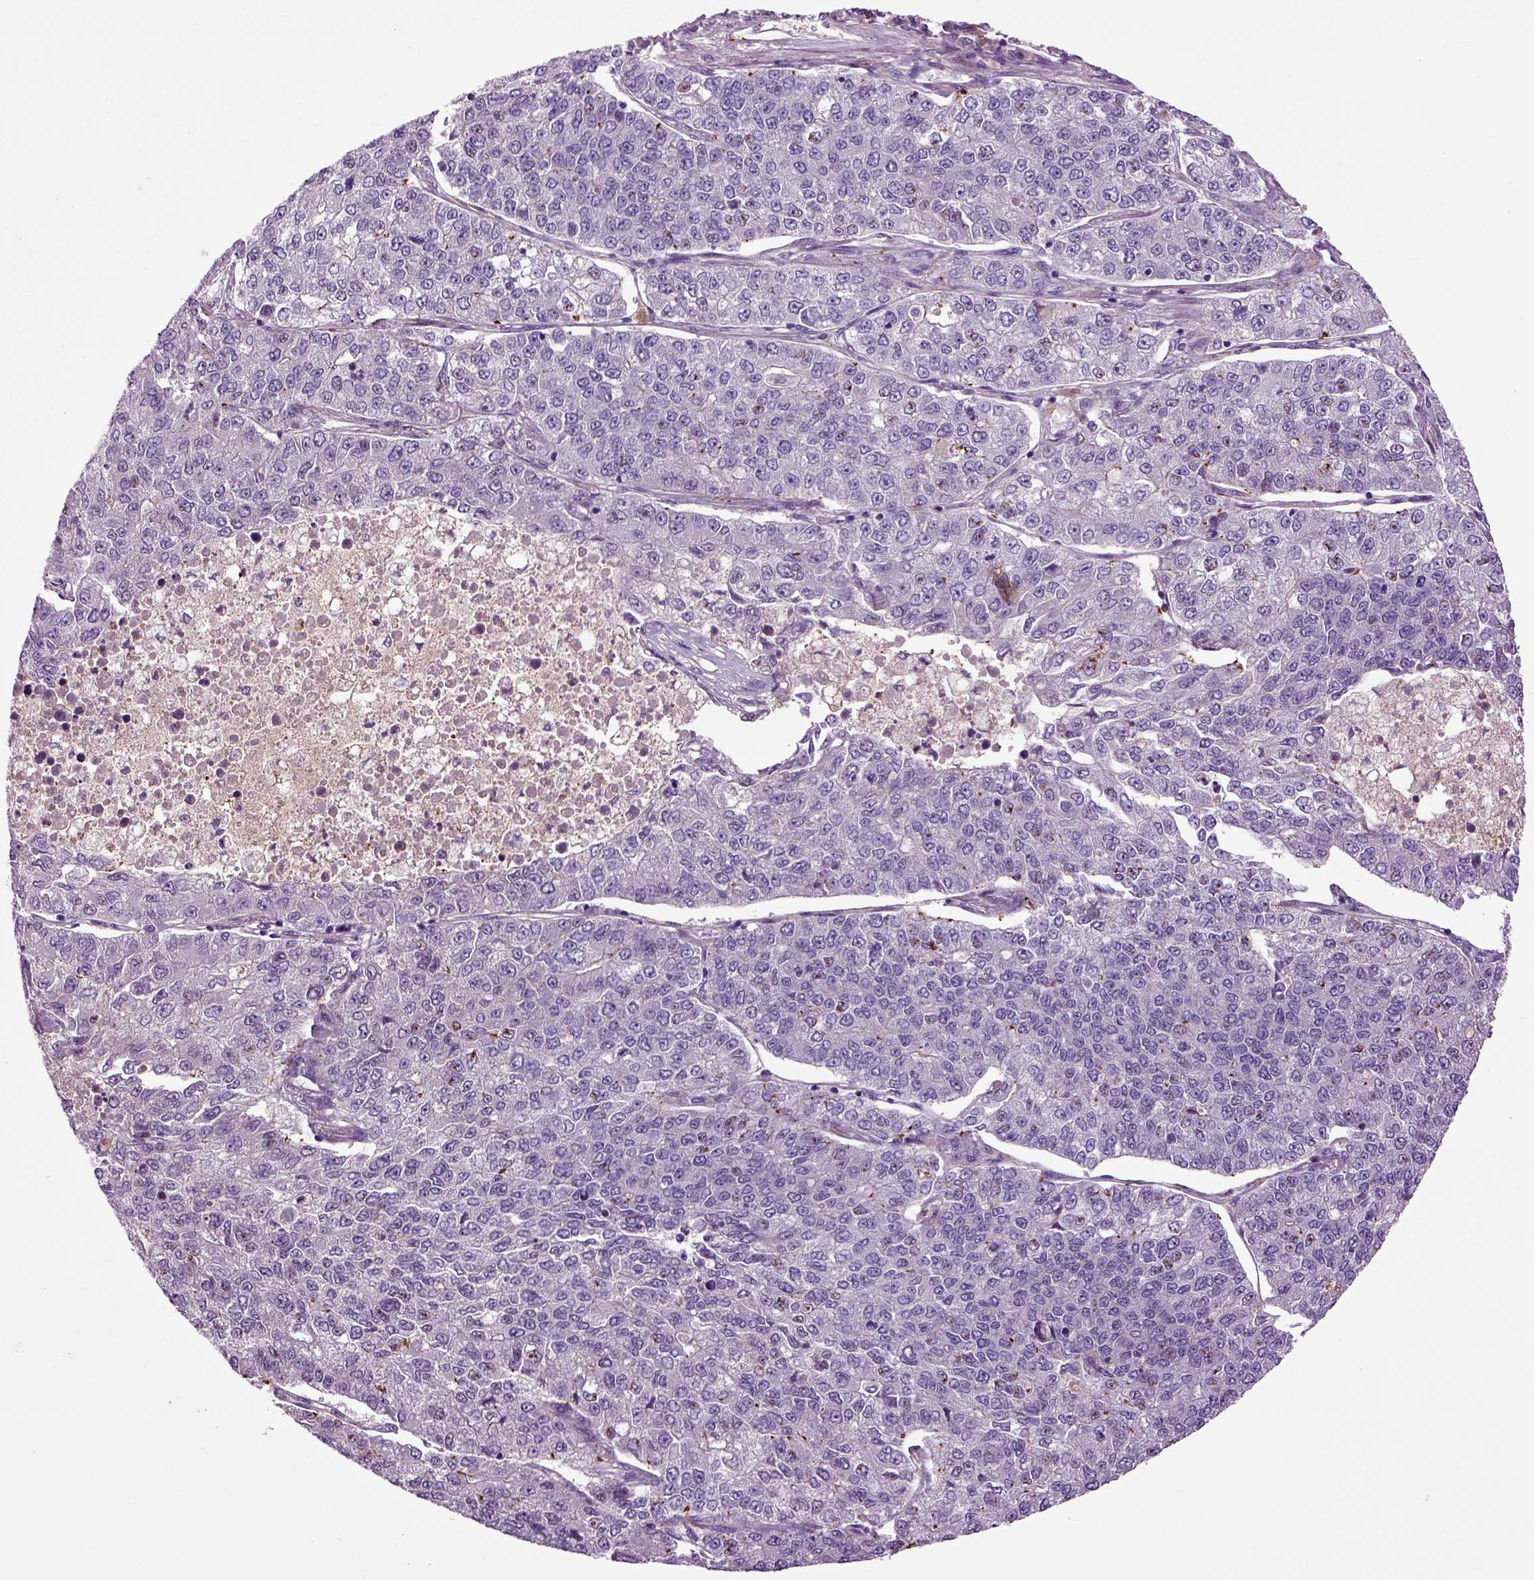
{"staining": {"intensity": "strong", "quantity": "<25%", "location": "cytoplasmic/membranous"}, "tissue": "lung cancer", "cell_type": "Tumor cells", "image_type": "cancer", "snomed": [{"axis": "morphology", "description": "Adenocarcinoma, NOS"}, {"axis": "topography", "description": "Lung"}], "caption": "Protein staining of adenocarcinoma (lung) tissue shows strong cytoplasmic/membranous staining in about <25% of tumor cells.", "gene": "SPON1", "patient": {"sex": "male", "age": 49}}